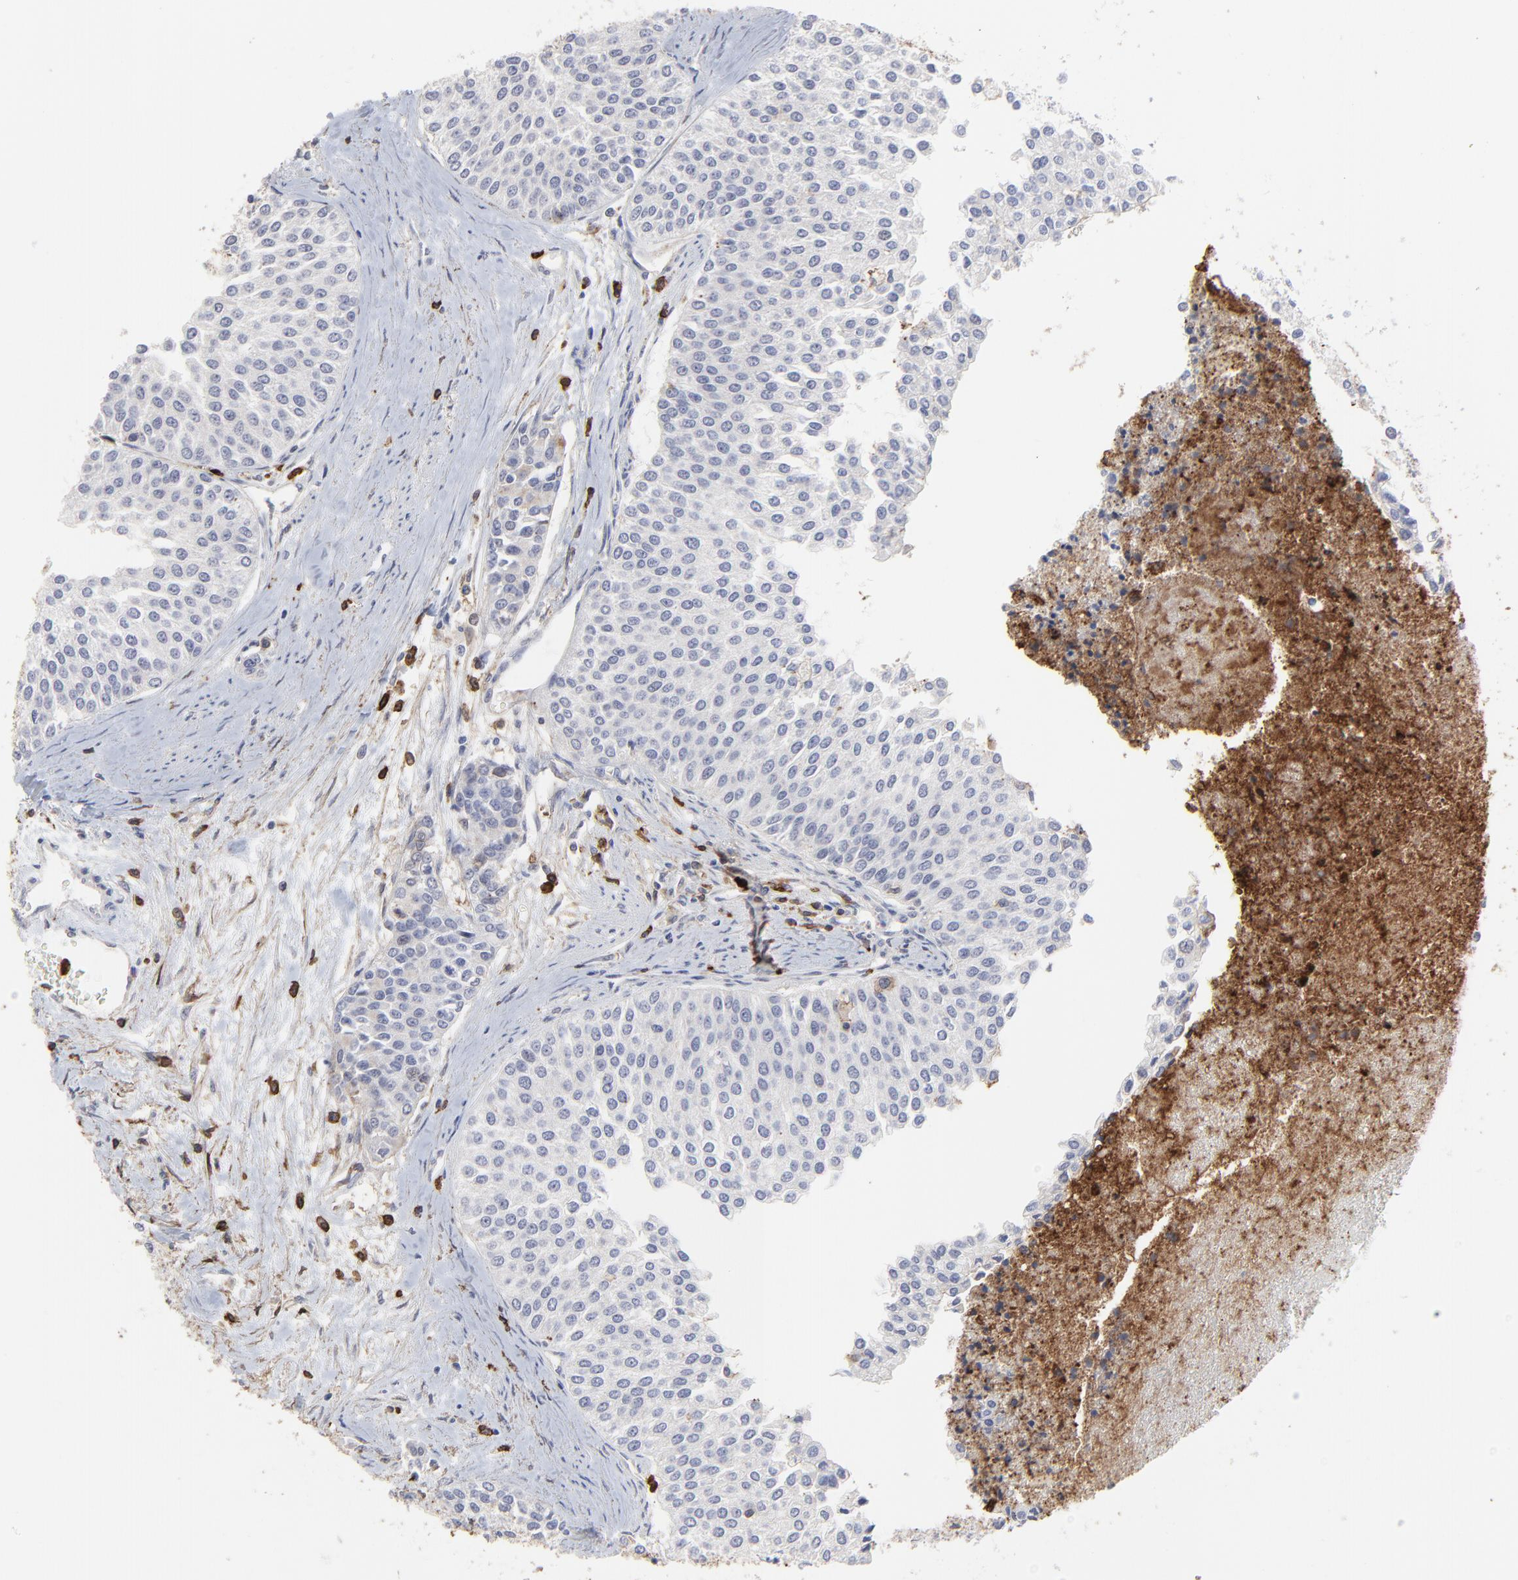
{"staining": {"intensity": "negative", "quantity": "none", "location": "none"}, "tissue": "urothelial cancer", "cell_type": "Tumor cells", "image_type": "cancer", "snomed": [{"axis": "morphology", "description": "Urothelial carcinoma, Low grade"}, {"axis": "topography", "description": "Urinary bladder"}], "caption": "DAB (3,3'-diaminobenzidine) immunohistochemical staining of human urothelial cancer displays no significant expression in tumor cells. (Brightfield microscopy of DAB (3,3'-diaminobenzidine) immunohistochemistry (IHC) at high magnification).", "gene": "SLC6A14", "patient": {"sex": "female", "age": 73}}